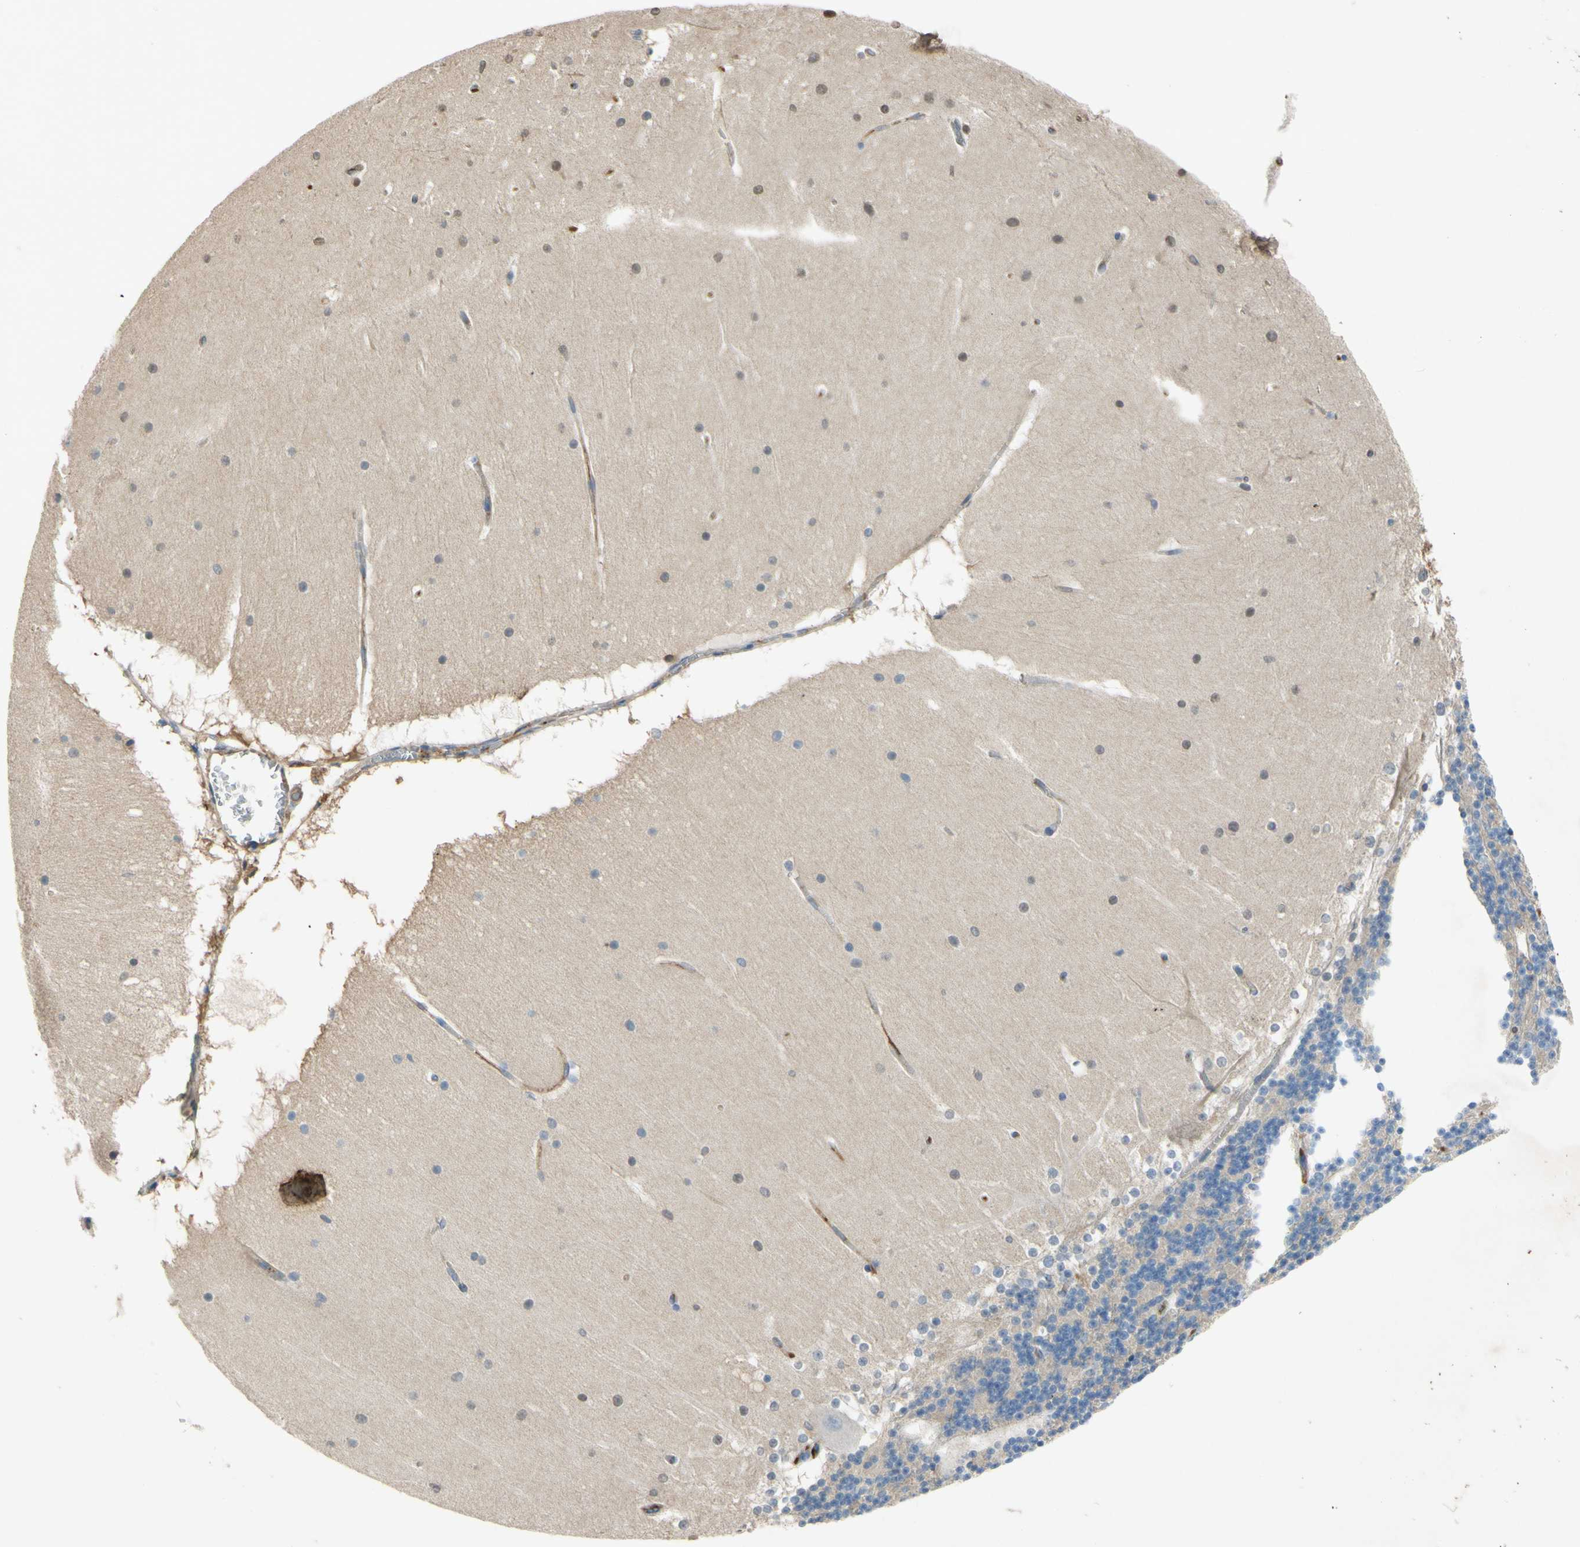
{"staining": {"intensity": "negative", "quantity": "none", "location": "none"}, "tissue": "cerebellum", "cell_type": "Cells in granular layer", "image_type": "normal", "snomed": [{"axis": "morphology", "description": "Normal tissue, NOS"}, {"axis": "topography", "description": "Cerebellum"}], "caption": "Immunohistochemical staining of benign human cerebellum demonstrates no significant positivity in cells in granular layer.", "gene": "TIMP2", "patient": {"sex": "female", "age": 19}}